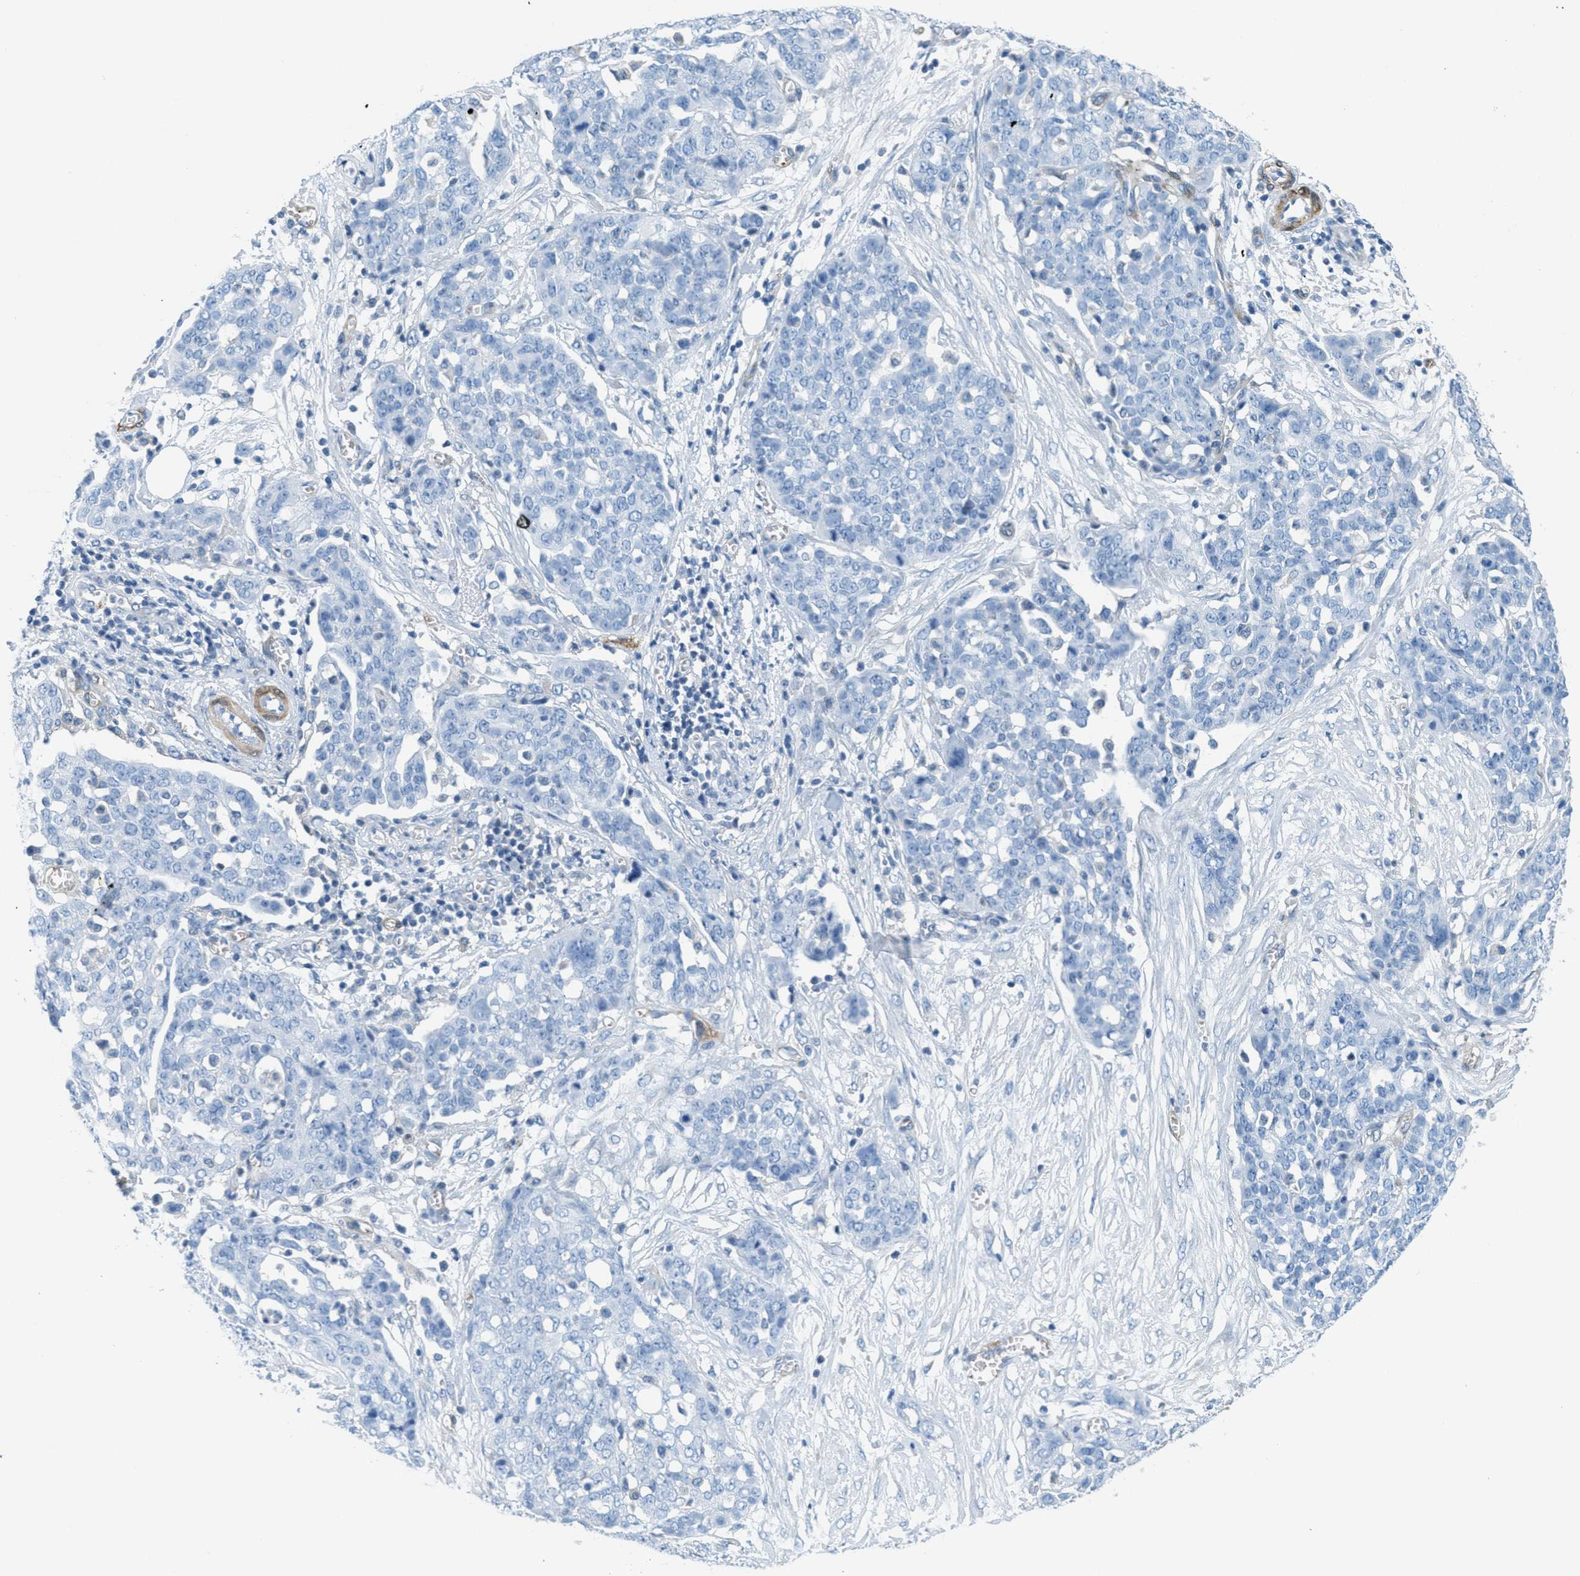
{"staining": {"intensity": "negative", "quantity": "none", "location": "none"}, "tissue": "ovarian cancer", "cell_type": "Tumor cells", "image_type": "cancer", "snomed": [{"axis": "morphology", "description": "Cystadenocarcinoma, serous, NOS"}, {"axis": "topography", "description": "Soft tissue"}, {"axis": "topography", "description": "Ovary"}], "caption": "The image reveals no staining of tumor cells in ovarian serous cystadenocarcinoma.", "gene": "MAPRE2", "patient": {"sex": "female", "age": 57}}